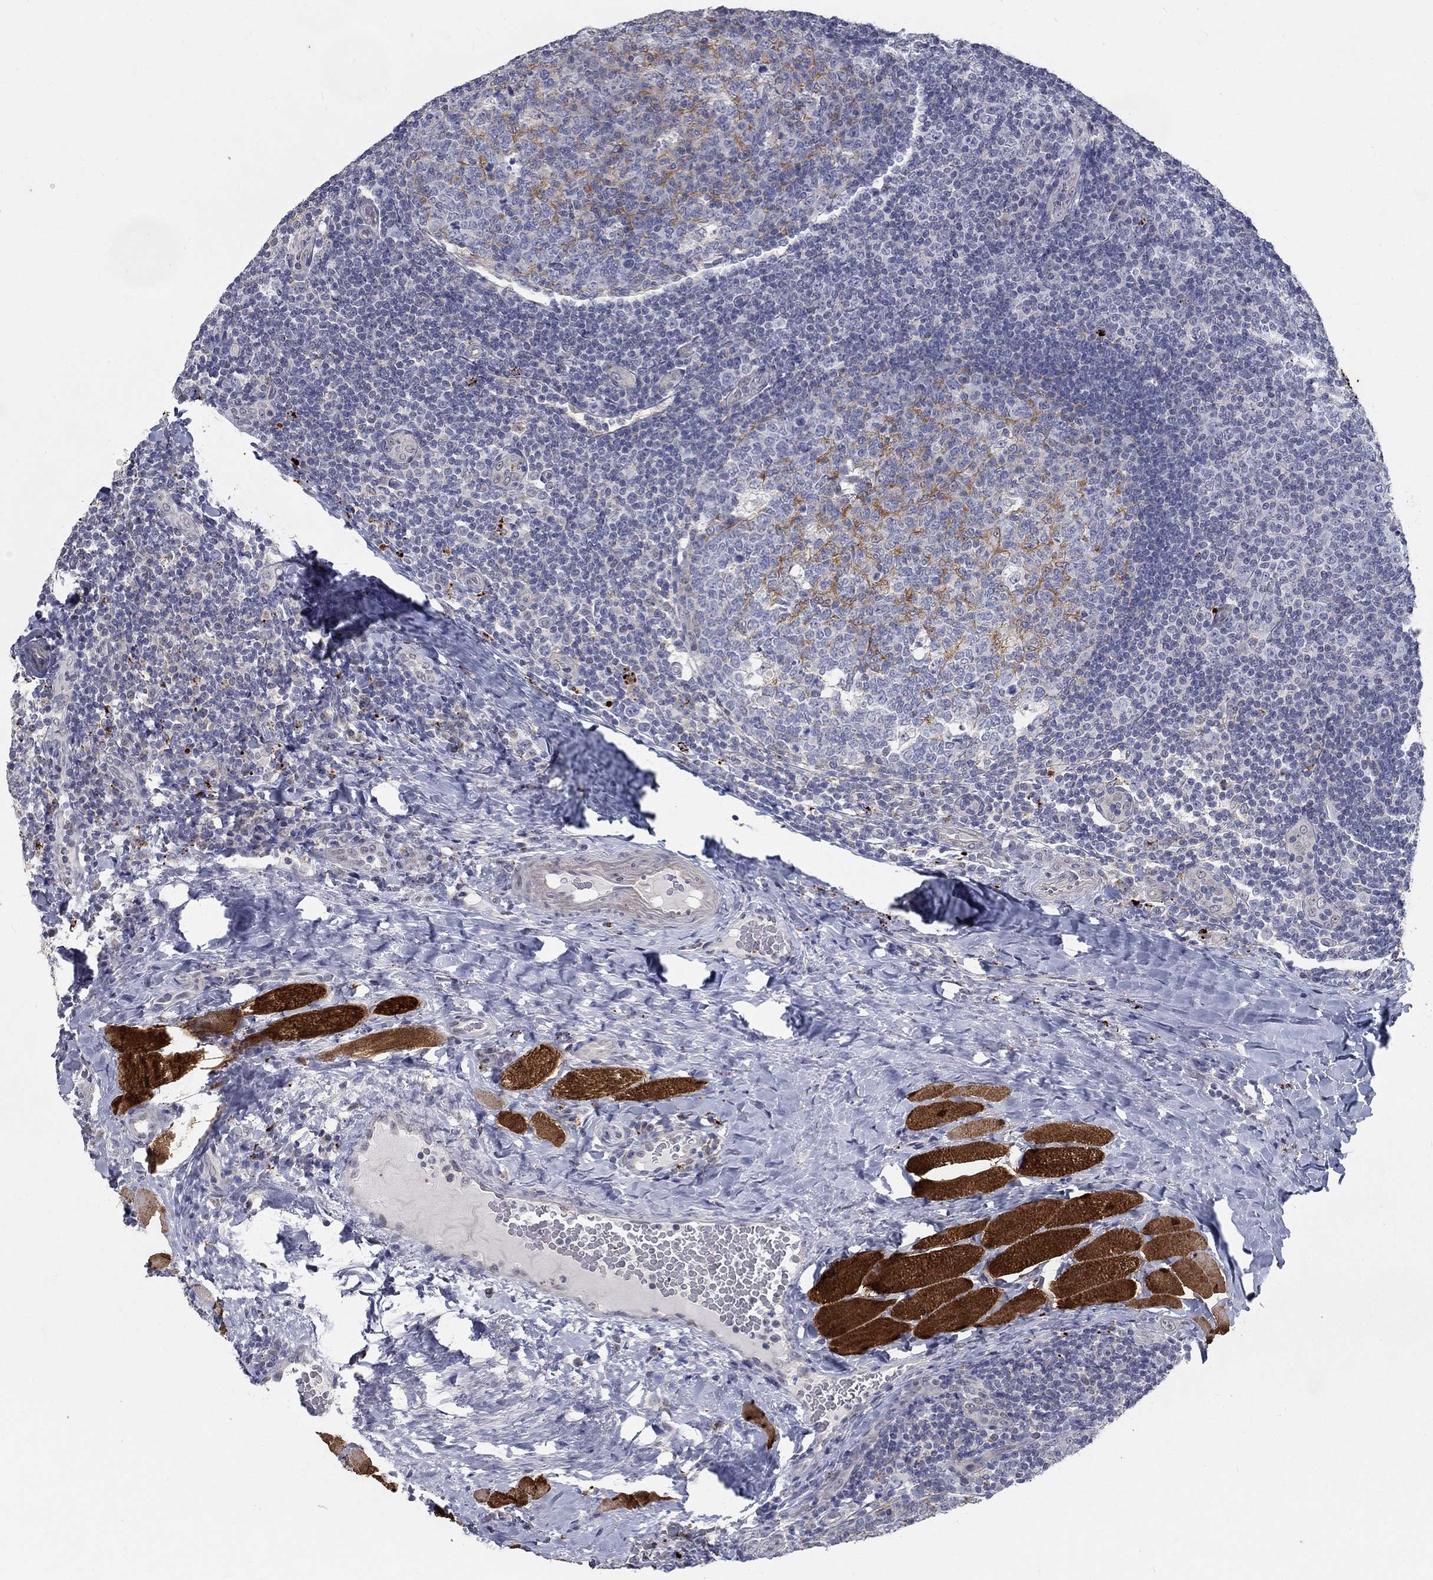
{"staining": {"intensity": "negative", "quantity": "none", "location": "none"}, "tissue": "tonsil", "cell_type": "Germinal center cells", "image_type": "normal", "snomed": [{"axis": "morphology", "description": "Normal tissue, NOS"}, {"axis": "topography", "description": "Tonsil"}], "caption": "High power microscopy photomicrograph of an immunohistochemistry micrograph of normal tonsil, revealing no significant positivity in germinal center cells. Brightfield microscopy of immunohistochemistry (IHC) stained with DAB (brown) and hematoxylin (blue), captured at high magnification.", "gene": "MTSS2", "patient": {"sex": "male", "age": 17}}